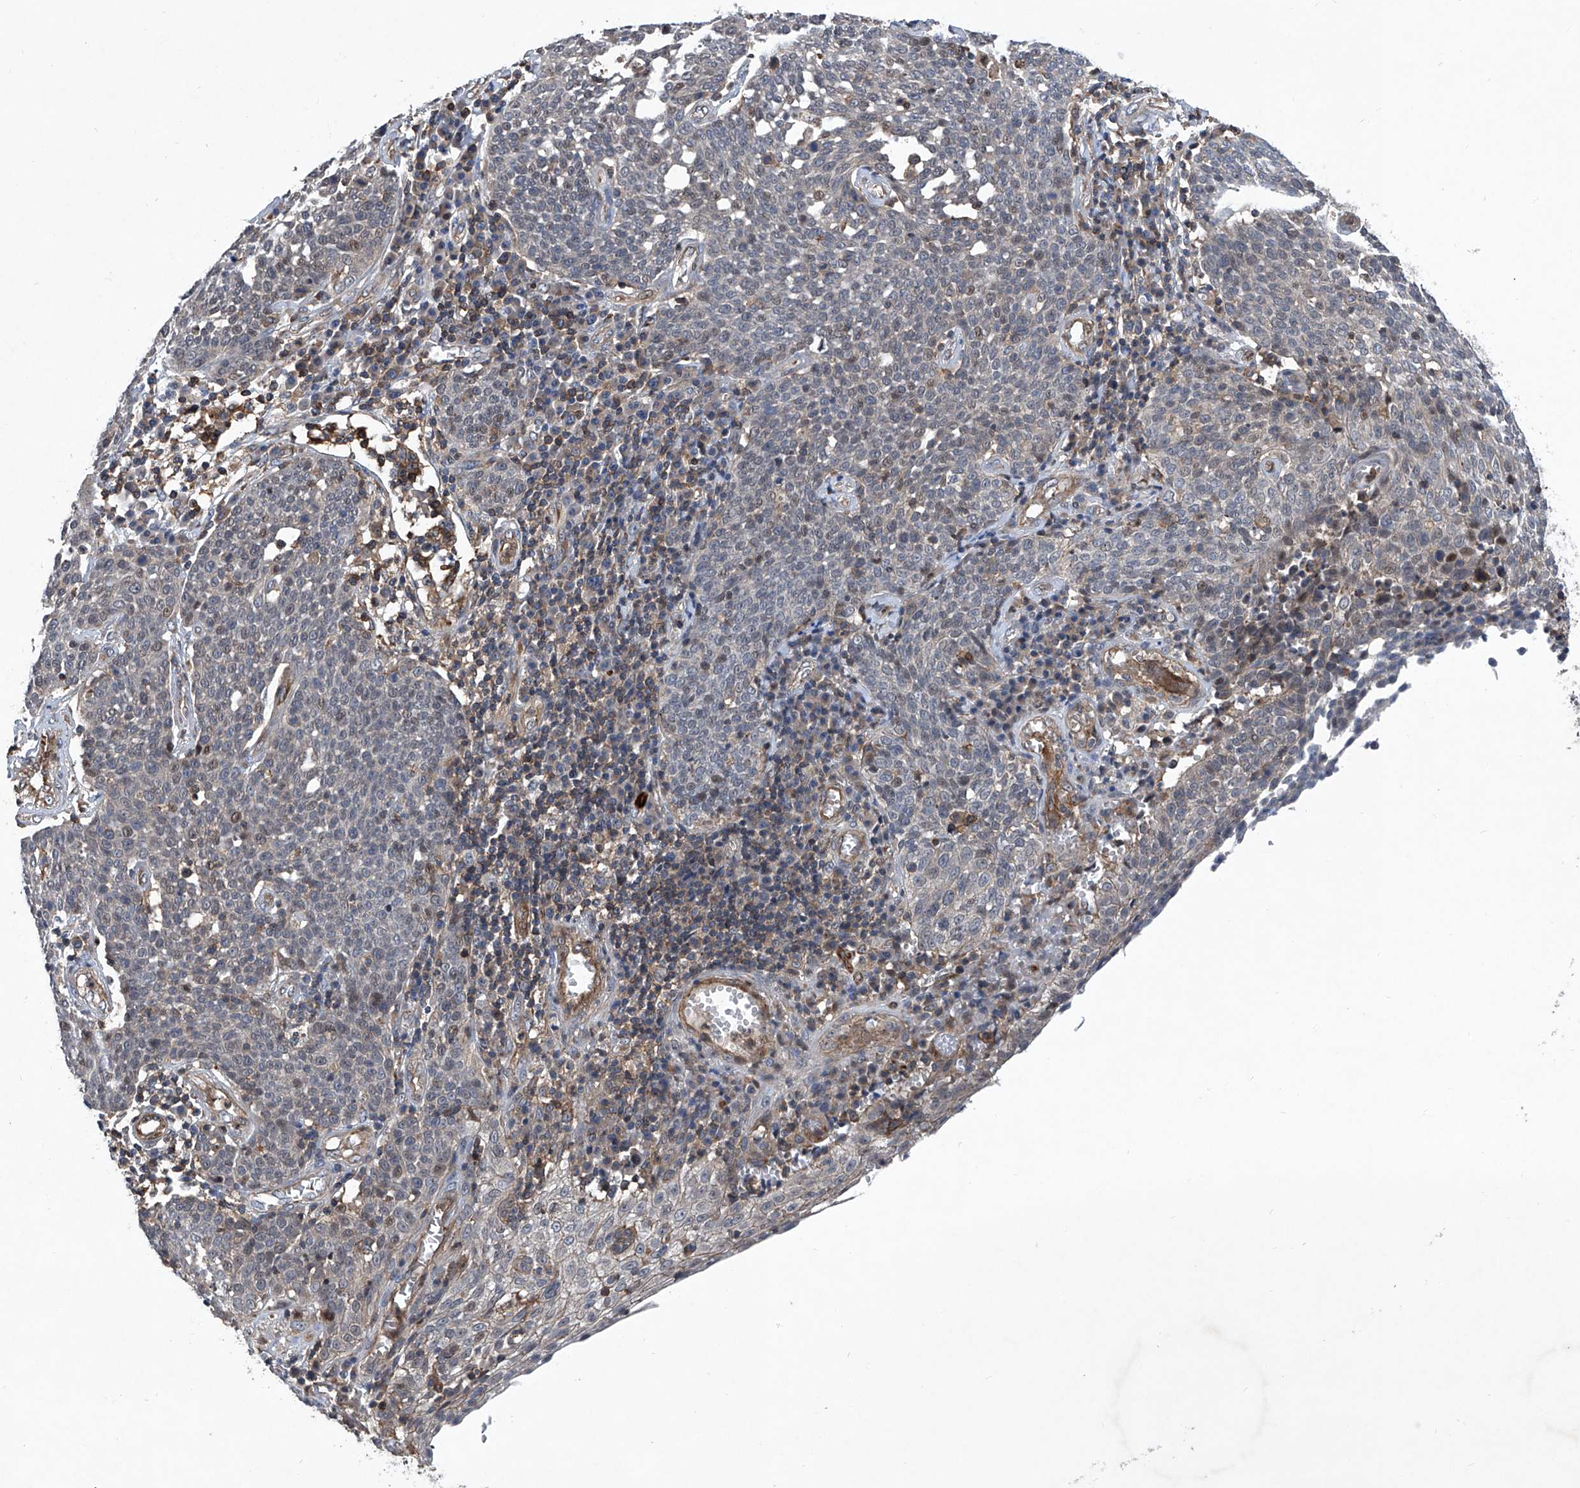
{"staining": {"intensity": "weak", "quantity": "<25%", "location": "nuclear"}, "tissue": "cervical cancer", "cell_type": "Tumor cells", "image_type": "cancer", "snomed": [{"axis": "morphology", "description": "Squamous cell carcinoma, NOS"}, {"axis": "topography", "description": "Cervix"}], "caption": "IHC histopathology image of neoplastic tissue: cervical cancer (squamous cell carcinoma) stained with DAB reveals no significant protein expression in tumor cells. The staining is performed using DAB (3,3'-diaminobenzidine) brown chromogen with nuclei counter-stained in using hematoxylin.", "gene": "NT5C3A", "patient": {"sex": "female", "age": 34}}